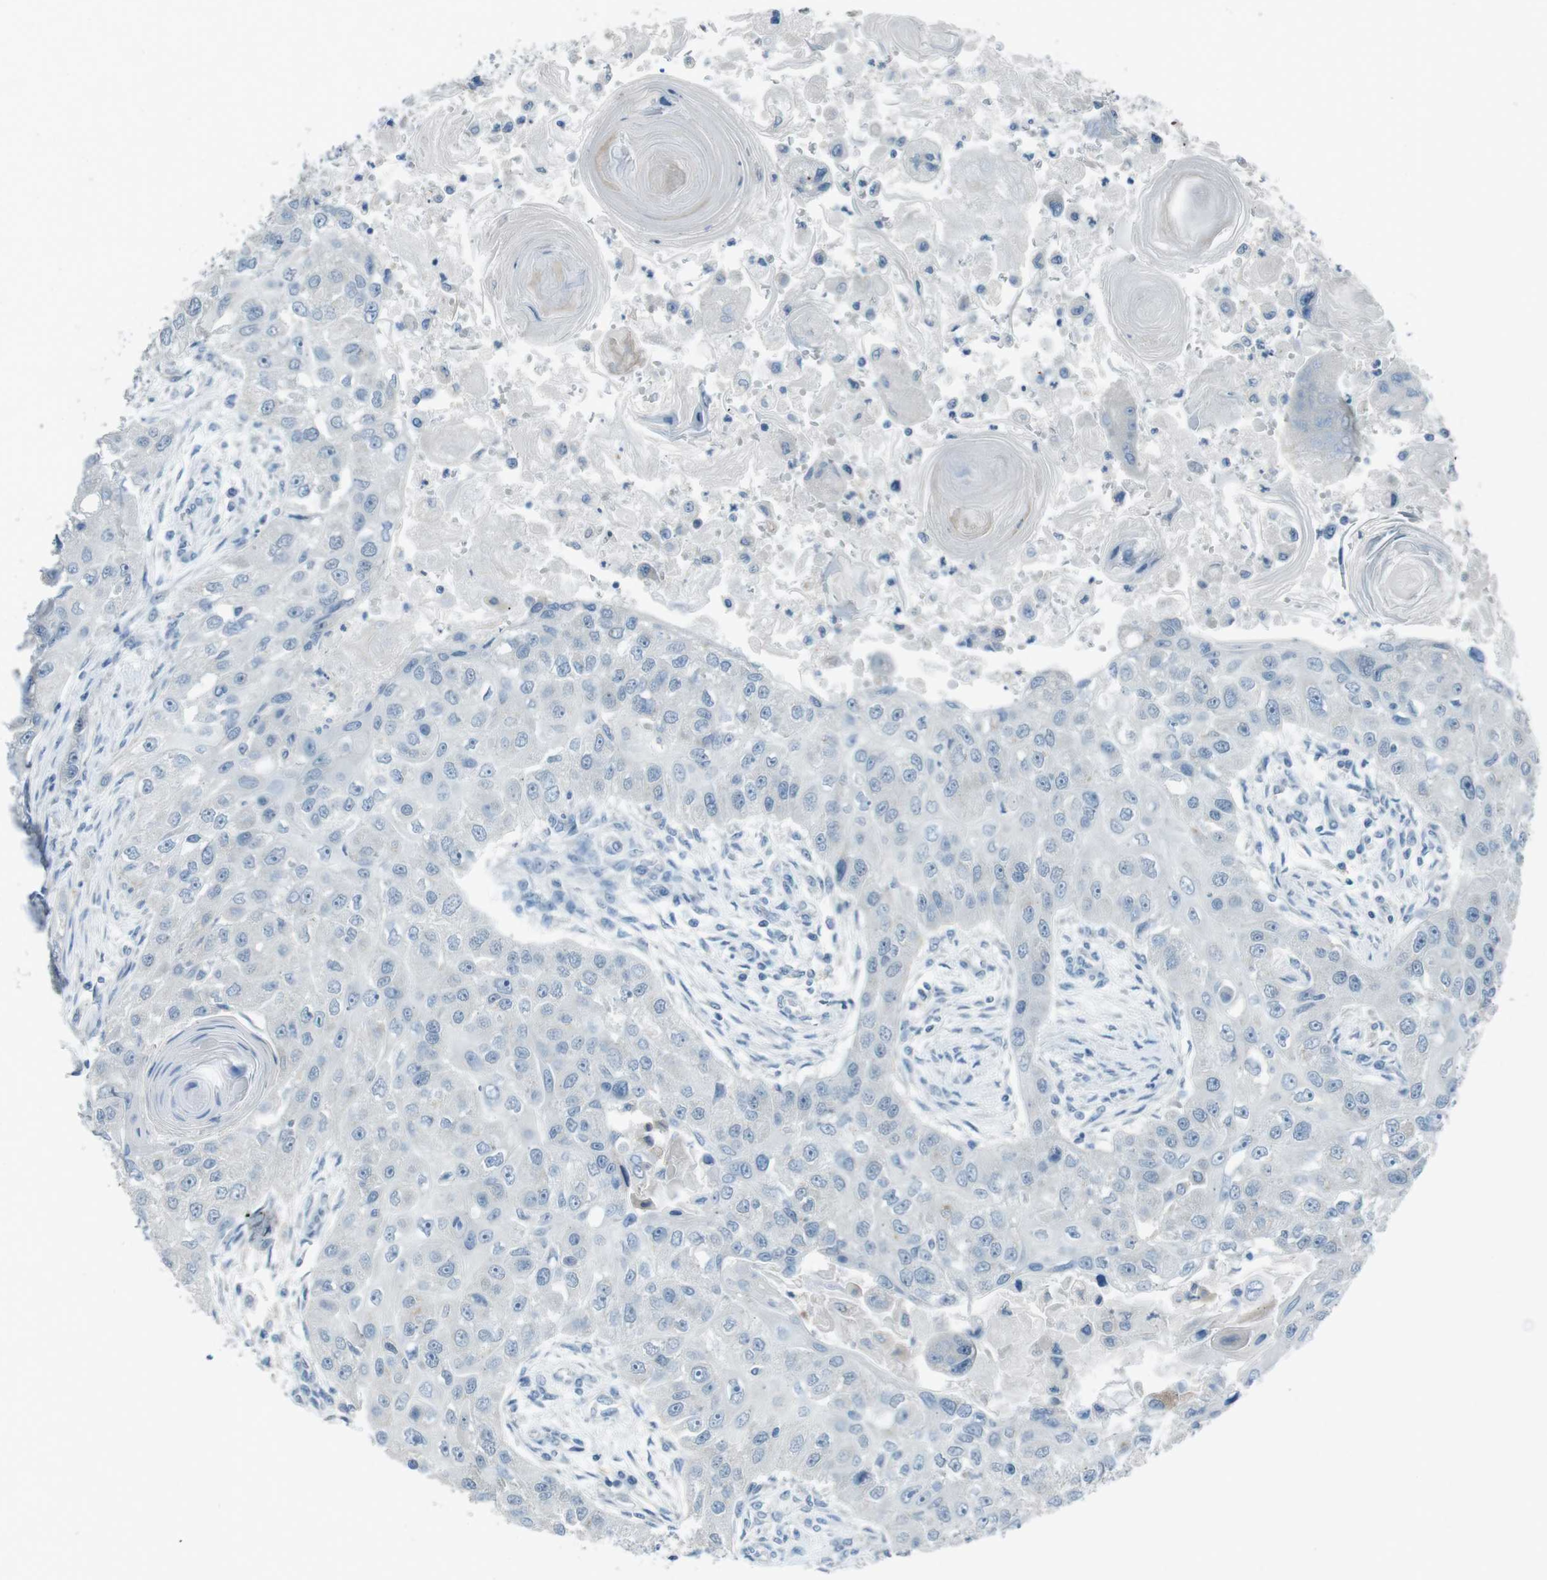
{"staining": {"intensity": "negative", "quantity": "none", "location": "none"}, "tissue": "head and neck cancer", "cell_type": "Tumor cells", "image_type": "cancer", "snomed": [{"axis": "morphology", "description": "Normal tissue, NOS"}, {"axis": "morphology", "description": "Squamous cell carcinoma, NOS"}, {"axis": "topography", "description": "Skeletal muscle"}, {"axis": "topography", "description": "Head-Neck"}], "caption": "Protein analysis of head and neck cancer (squamous cell carcinoma) reveals no significant positivity in tumor cells.", "gene": "ENTPD7", "patient": {"sex": "male", "age": 51}}